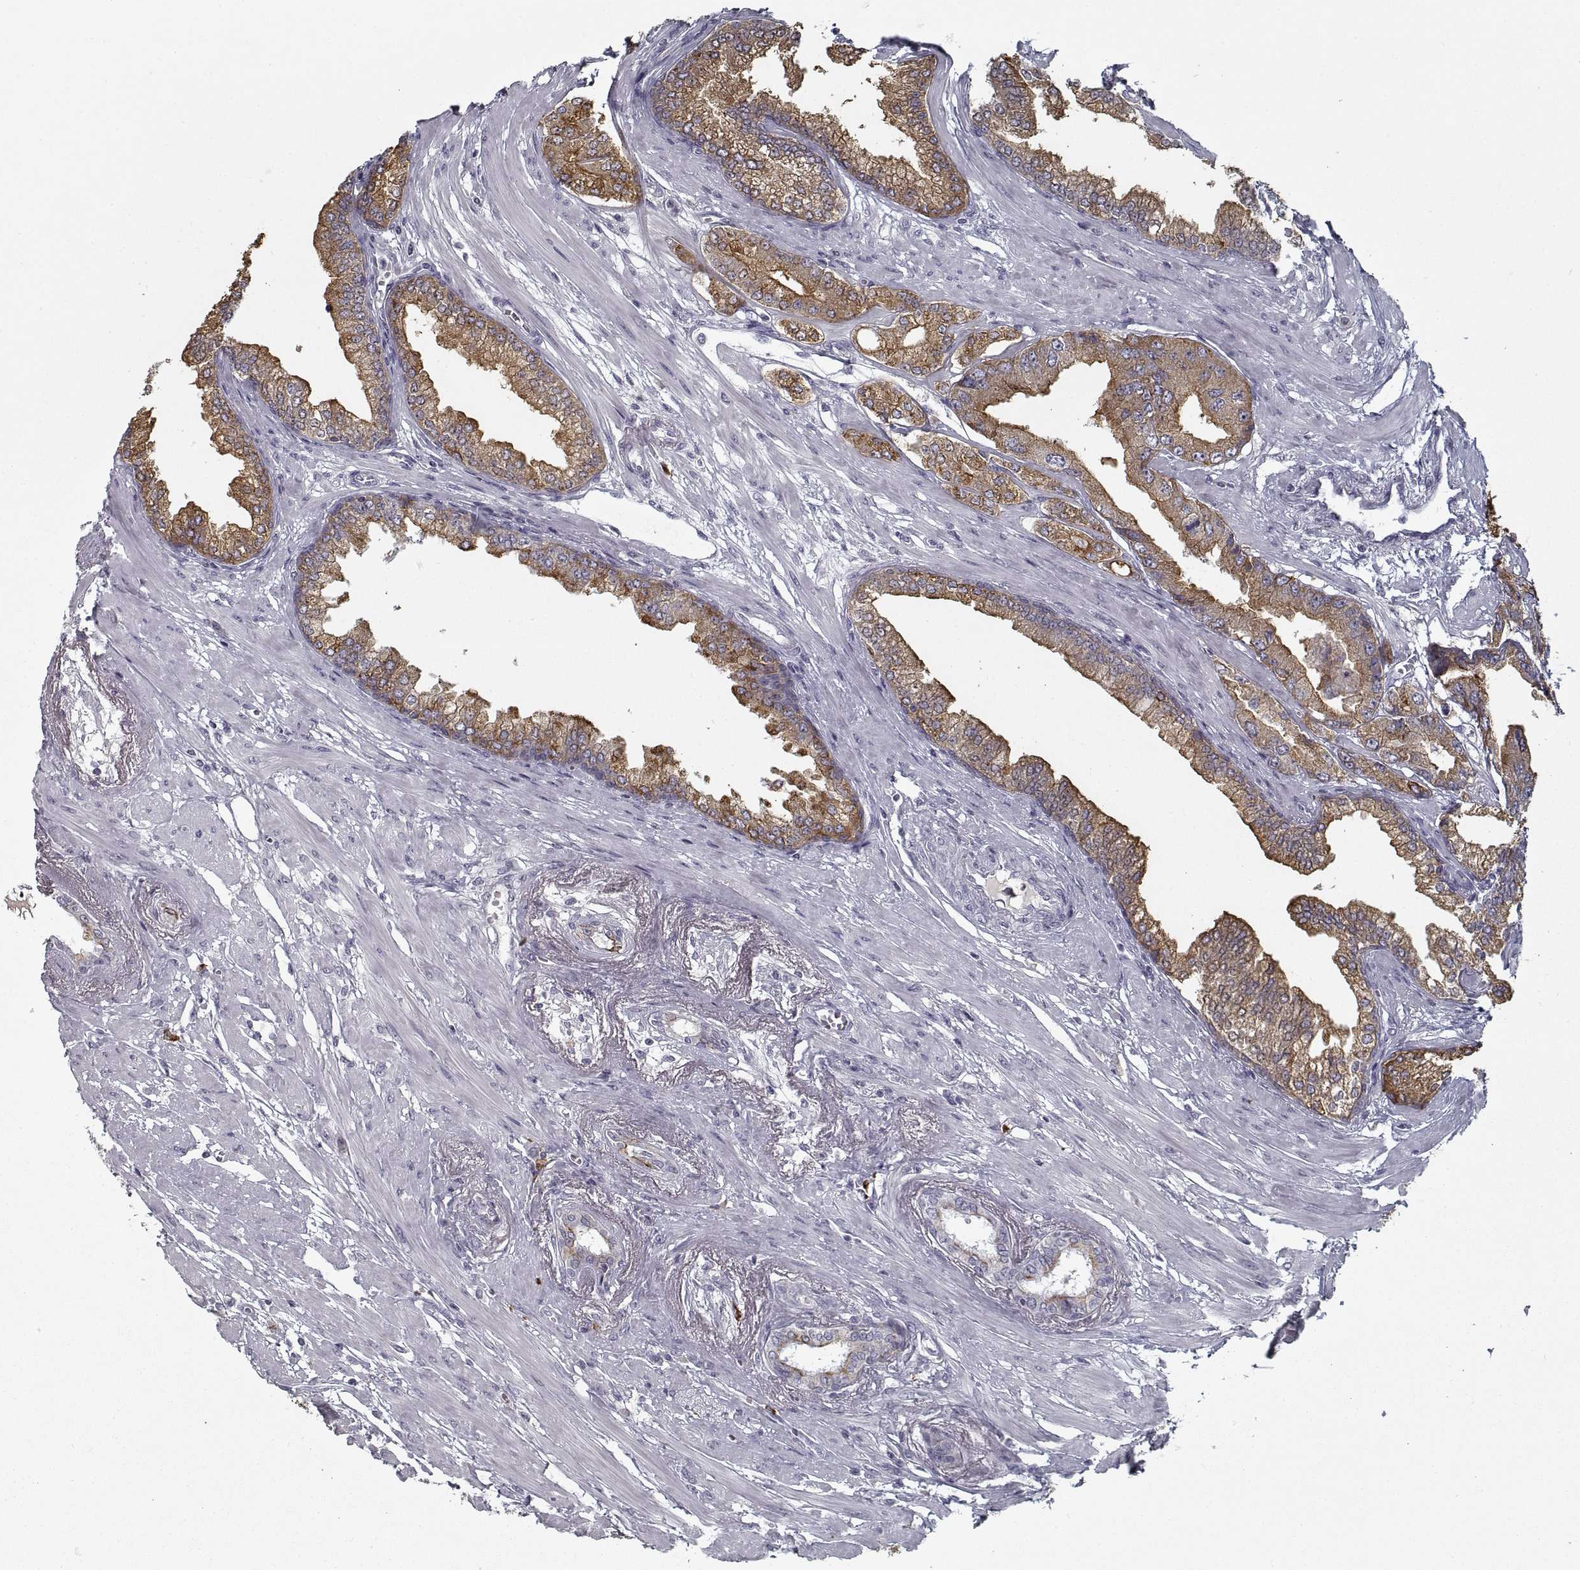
{"staining": {"intensity": "moderate", "quantity": ">75%", "location": "cytoplasmic/membranous"}, "tissue": "prostate cancer", "cell_type": "Tumor cells", "image_type": "cancer", "snomed": [{"axis": "morphology", "description": "Adenocarcinoma, Low grade"}, {"axis": "topography", "description": "Prostate"}], "caption": "Immunohistochemical staining of human prostate cancer (adenocarcinoma (low-grade)) shows medium levels of moderate cytoplasmic/membranous positivity in approximately >75% of tumor cells. (DAB (3,3'-diaminobenzidine) IHC with brightfield microscopy, high magnification).", "gene": "GAD2", "patient": {"sex": "male", "age": 60}}